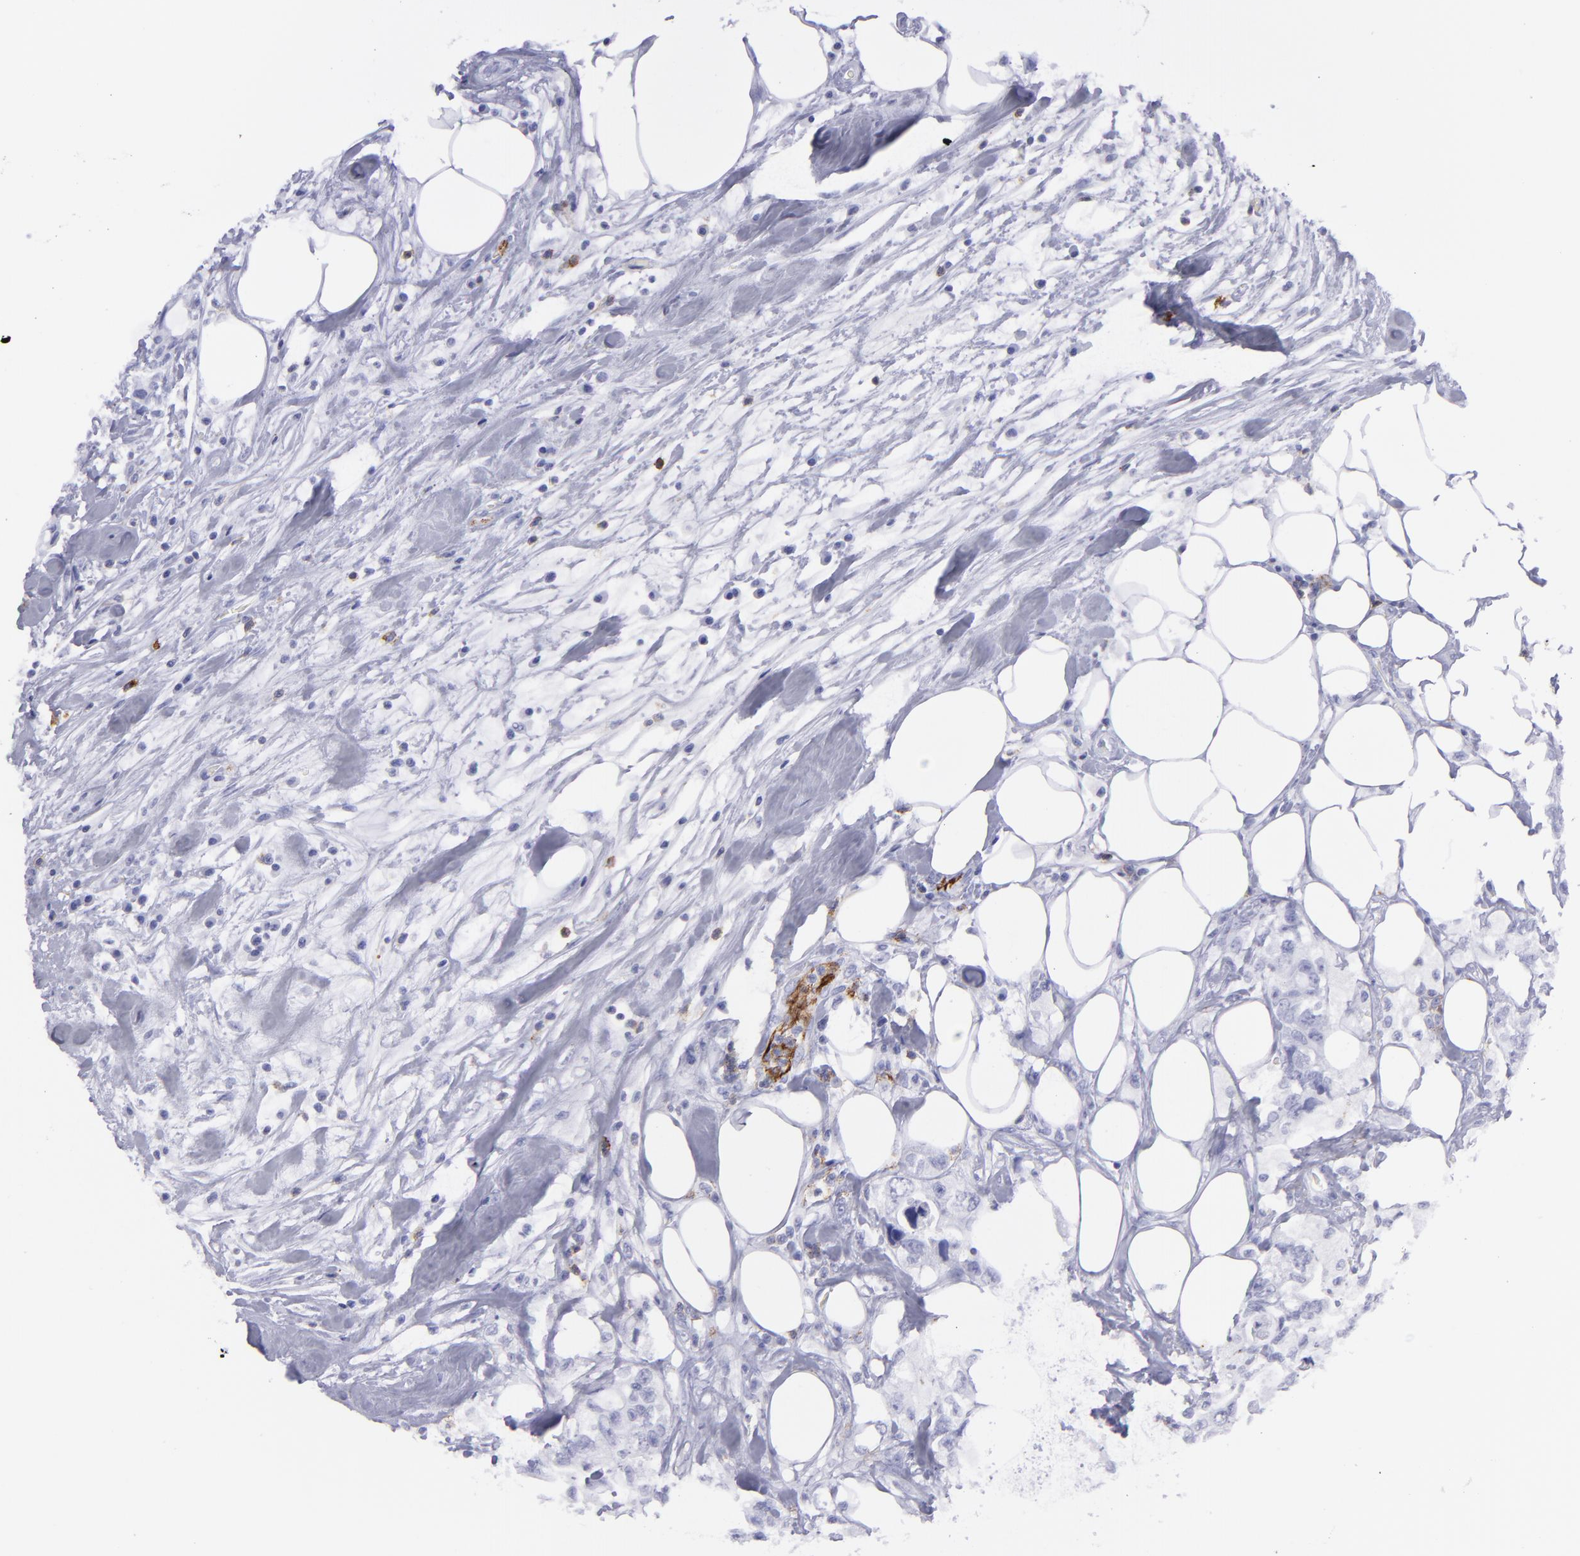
{"staining": {"intensity": "negative", "quantity": "none", "location": "none"}, "tissue": "colorectal cancer", "cell_type": "Tumor cells", "image_type": "cancer", "snomed": [{"axis": "morphology", "description": "Adenocarcinoma, NOS"}, {"axis": "topography", "description": "Rectum"}], "caption": "Immunohistochemistry (IHC) image of neoplastic tissue: human colorectal cancer stained with DAB (3,3'-diaminobenzidine) displays no significant protein expression in tumor cells.", "gene": "SELPLG", "patient": {"sex": "female", "age": 57}}